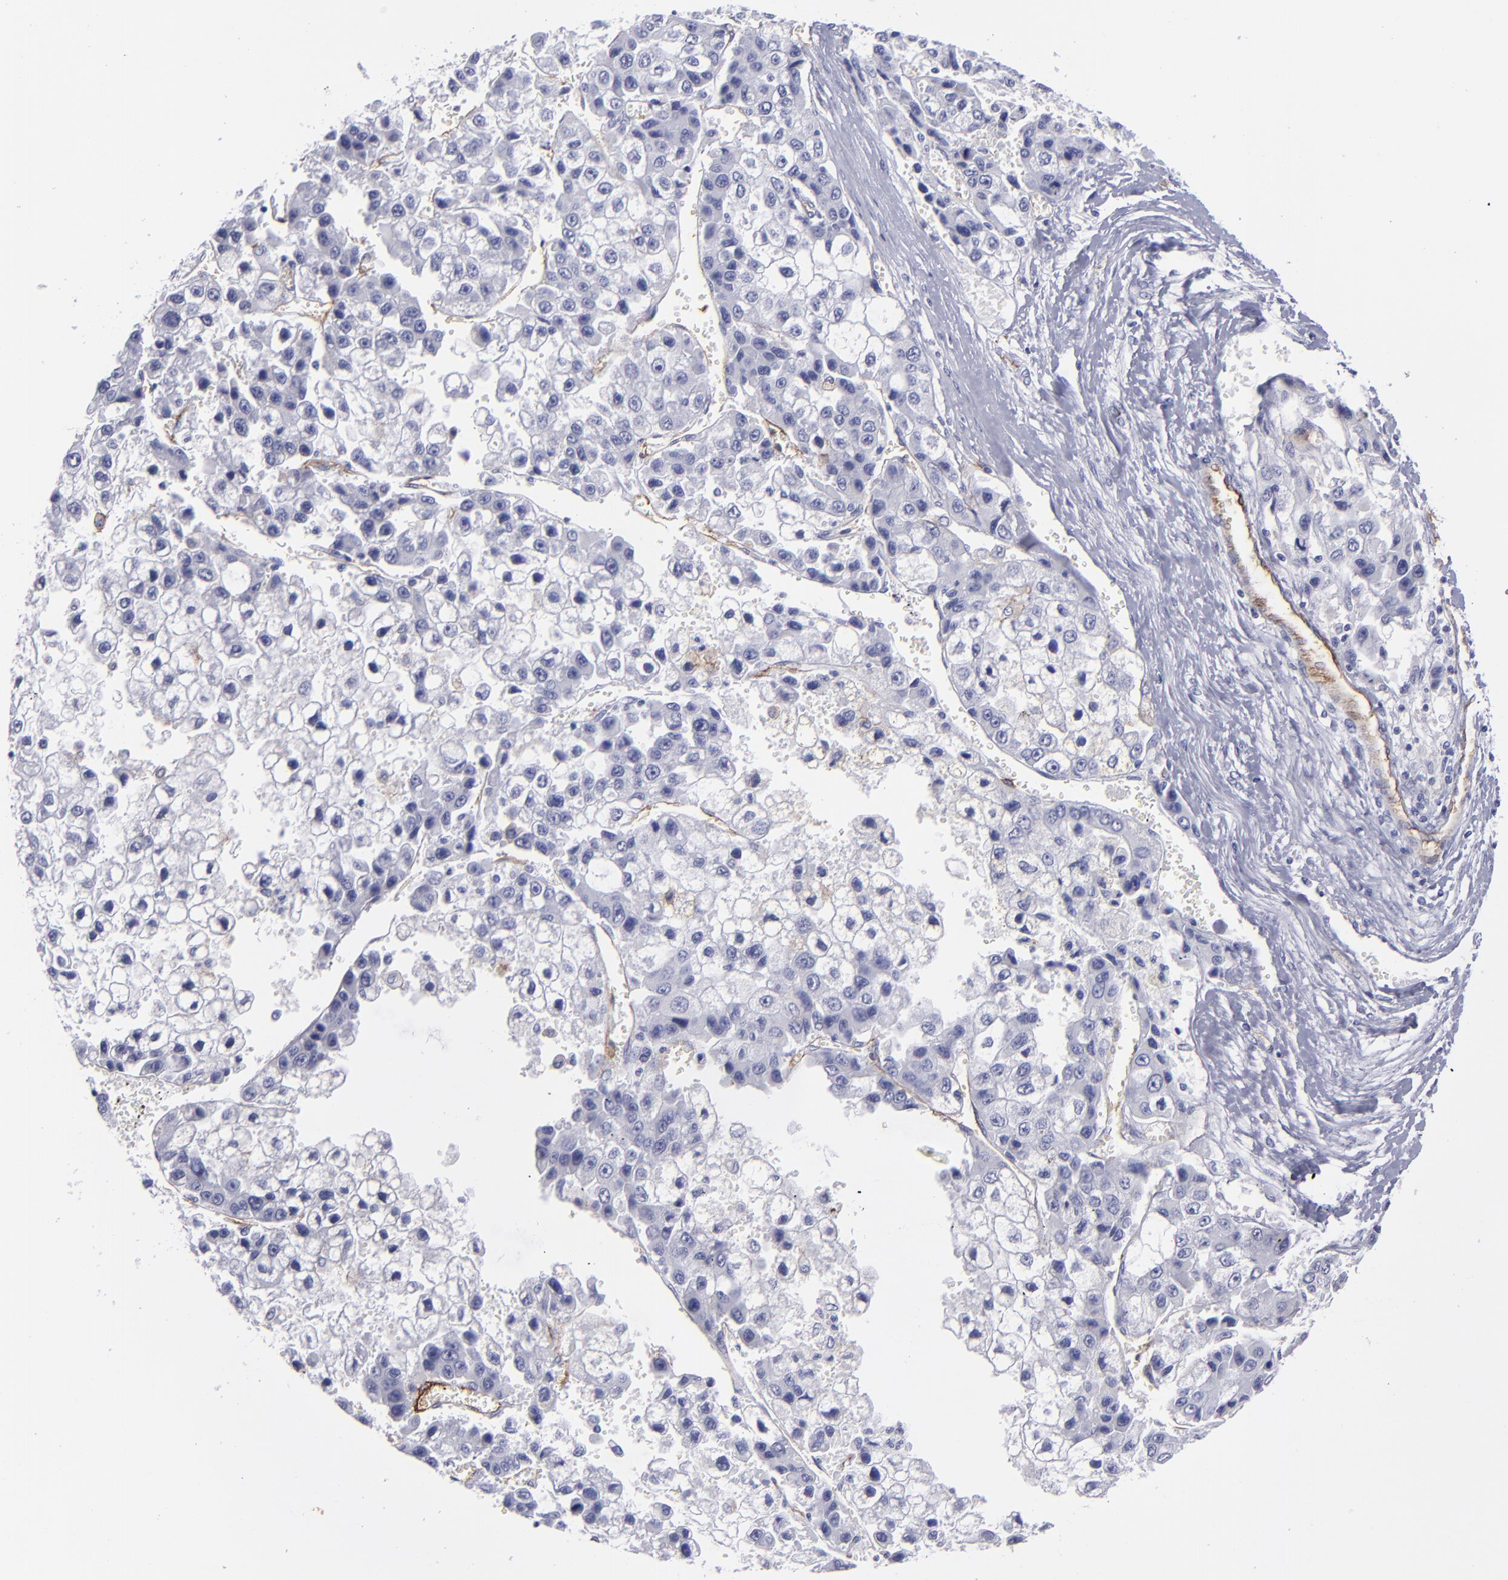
{"staining": {"intensity": "negative", "quantity": "none", "location": "none"}, "tissue": "liver cancer", "cell_type": "Tumor cells", "image_type": "cancer", "snomed": [{"axis": "morphology", "description": "Carcinoma, Hepatocellular, NOS"}, {"axis": "topography", "description": "Liver"}], "caption": "DAB immunohistochemical staining of liver cancer exhibits no significant positivity in tumor cells.", "gene": "ACE", "patient": {"sex": "female", "age": 66}}